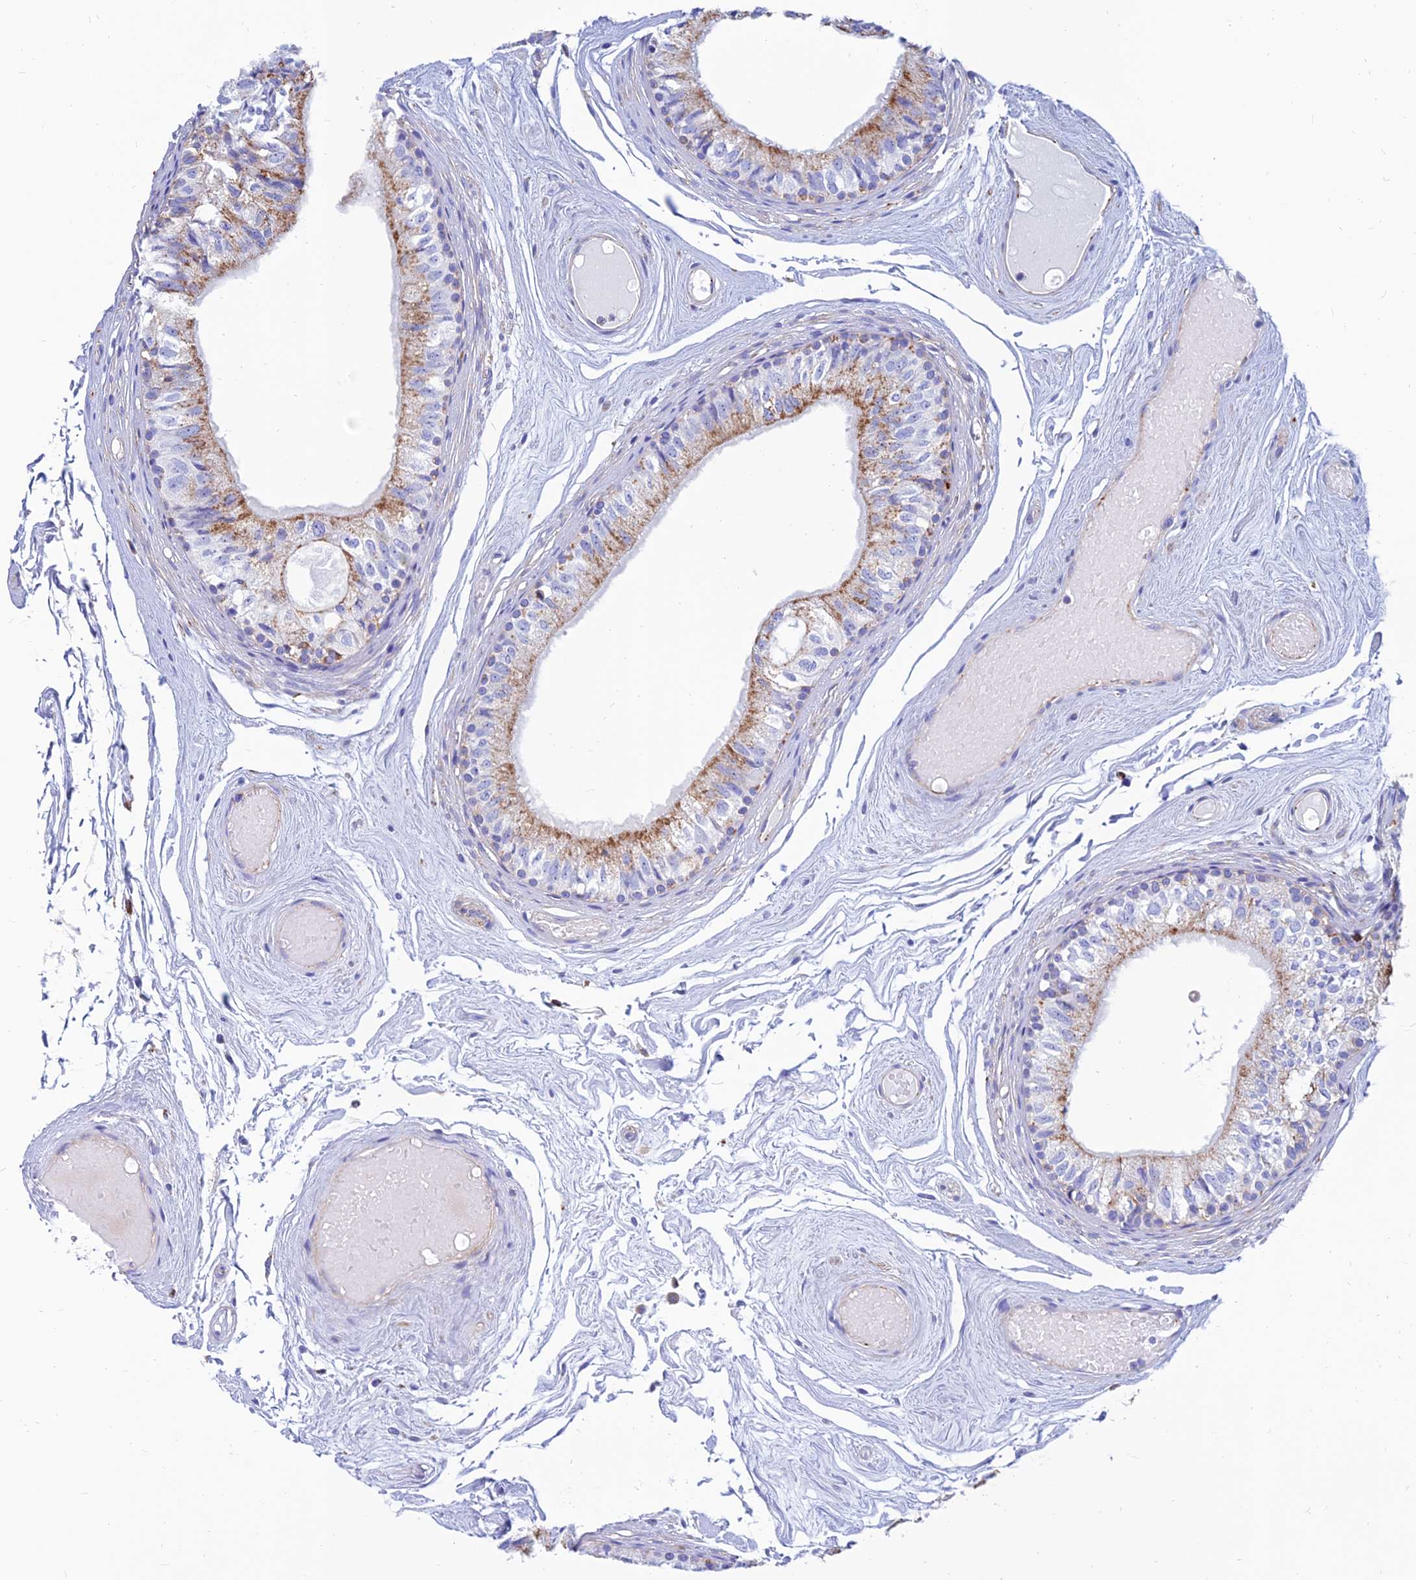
{"staining": {"intensity": "moderate", "quantity": "25%-75%", "location": "cytoplasmic/membranous"}, "tissue": "epididymis", "cell_type": "Glandular cells", "image_type": "normal", "snomed": [{"axis": "morphology", "description": "Normal tissue, NOS"}, {"axis": "topography", "description": "Epididymis"}], "caption": "A micrograph of human epididymis stained for a protein reveals moderate cytoplasmic/membranous brown staining in glandular cells. The staining was performed using DAB (3,3'-diaminobenzidine) to visualize the protein expression in brown, while the nuclei were stained in blue with hematoxylin (Magnification: 20x).", "gene": "SPNS1", "patient": {"sex": "male", "age": 79}}